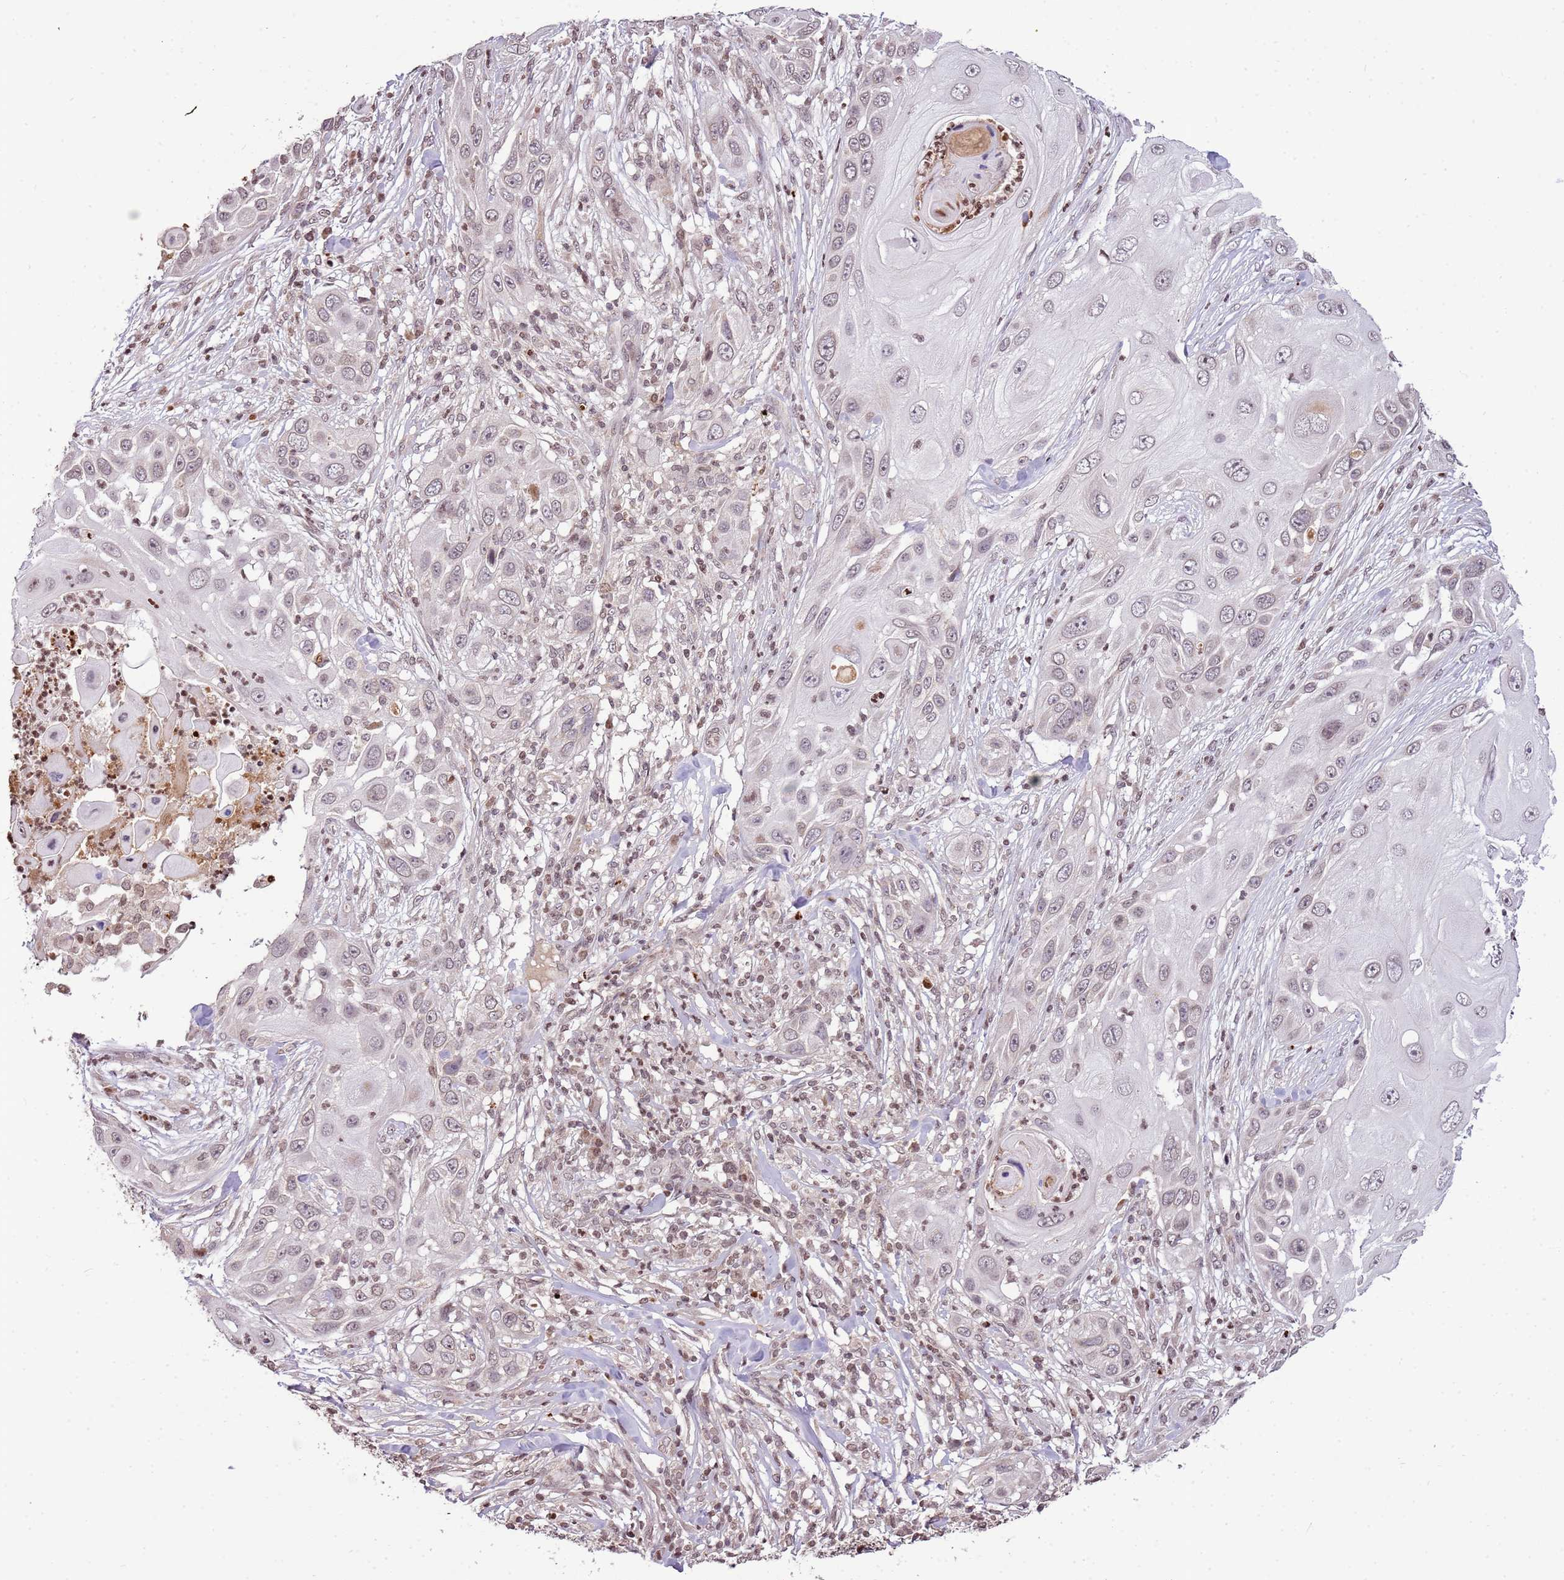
{"staining": {"intensity": "weak", "quantity": "<25%", "location": "nuclear"}, "tissue": "skin cancer", "cell_type": "Tumor cells", "image_type": "cancer", "snomed": [{"axis": "morphology", "description": "Squamous cell carcinoma, NOS"}, {"axis": "topography", "description": "Skin"}], "caption": "Tumor cells are negative for brown protein staining in squamous cell carcinoma (skin).", "gene": "SAMSN1", "patient": {"sex": "female", "age": 44}}